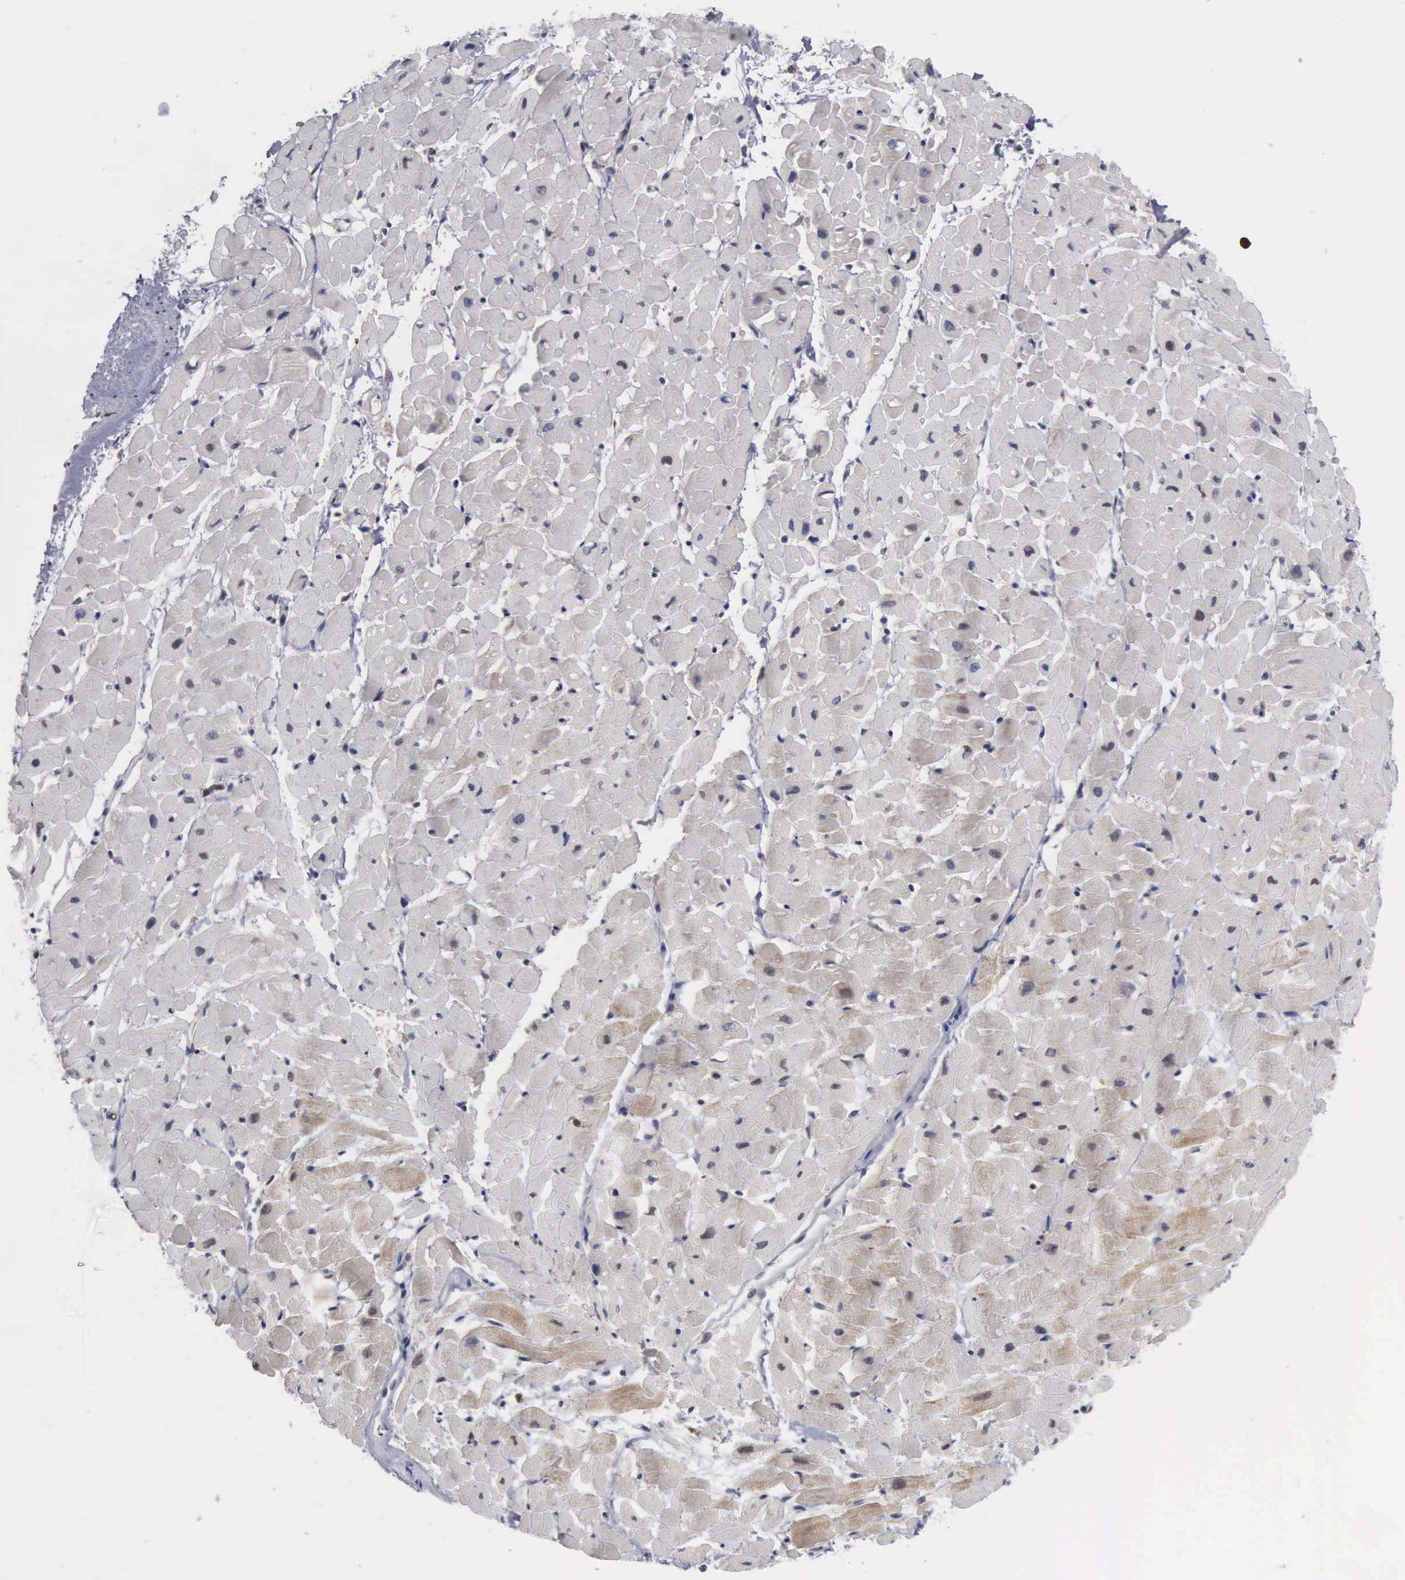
{"staining": {"intensity": "weak", "quantity": "<25%", "location": "cytoplasmic/membranous"}, "tissue": "heart muscle", "cell_type": "Cardiomyocytes", "image_type": "normal", "snomed": [{"axis": "morphology", "description": "Normal tissue, NOS"}, {"axis": "topography", "description": "Heart"}], "caption": "DAB (3,3'-diaminobenzidine) immunohistochemical staining of normal heart muscle displays no significant positivity in cardiomyocytes.", "gene": "TRMT5", "patient": {"sex": "male", "age": 45}}